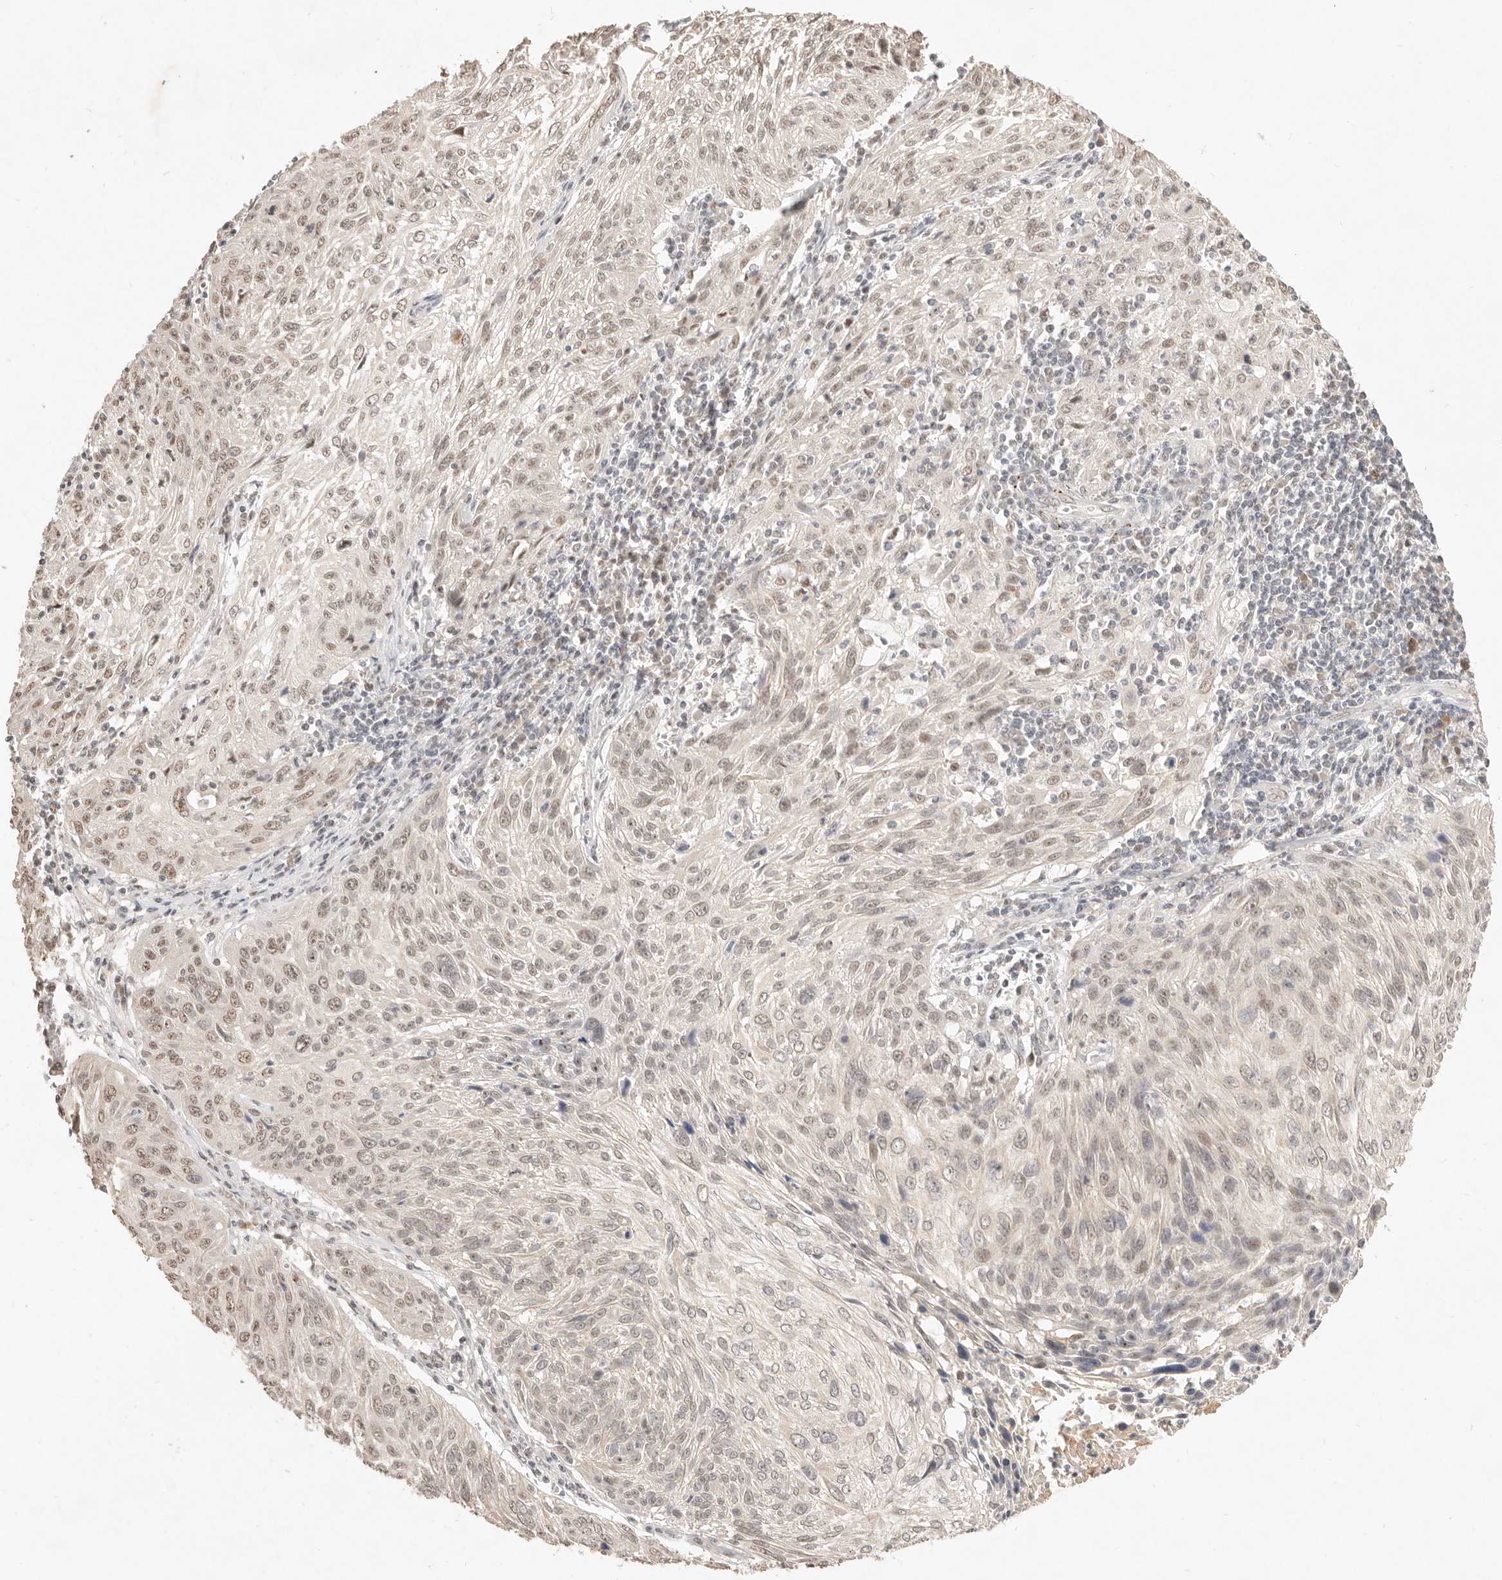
{"staining": {"intensity": "moderate", "quantity": ">75%", "location": "nuclear"}, "tissue": "cervical cancer", "cell_type": "Tumor cells", "image_type": "cancer", "snomed": [{"axis": "morphology", "description": "Squamous cell carcinoma, NOS"}, {"axis": "topography", "description": "Cervix"}], "caption": "Human cervical squamous cell carcinoma stained for a protein (brown) shows moderate nuclear positive staining in approximately >75% of tumor cells.", "gene": "MEP1A", "patient": {"sex": "female", "age": 51}}